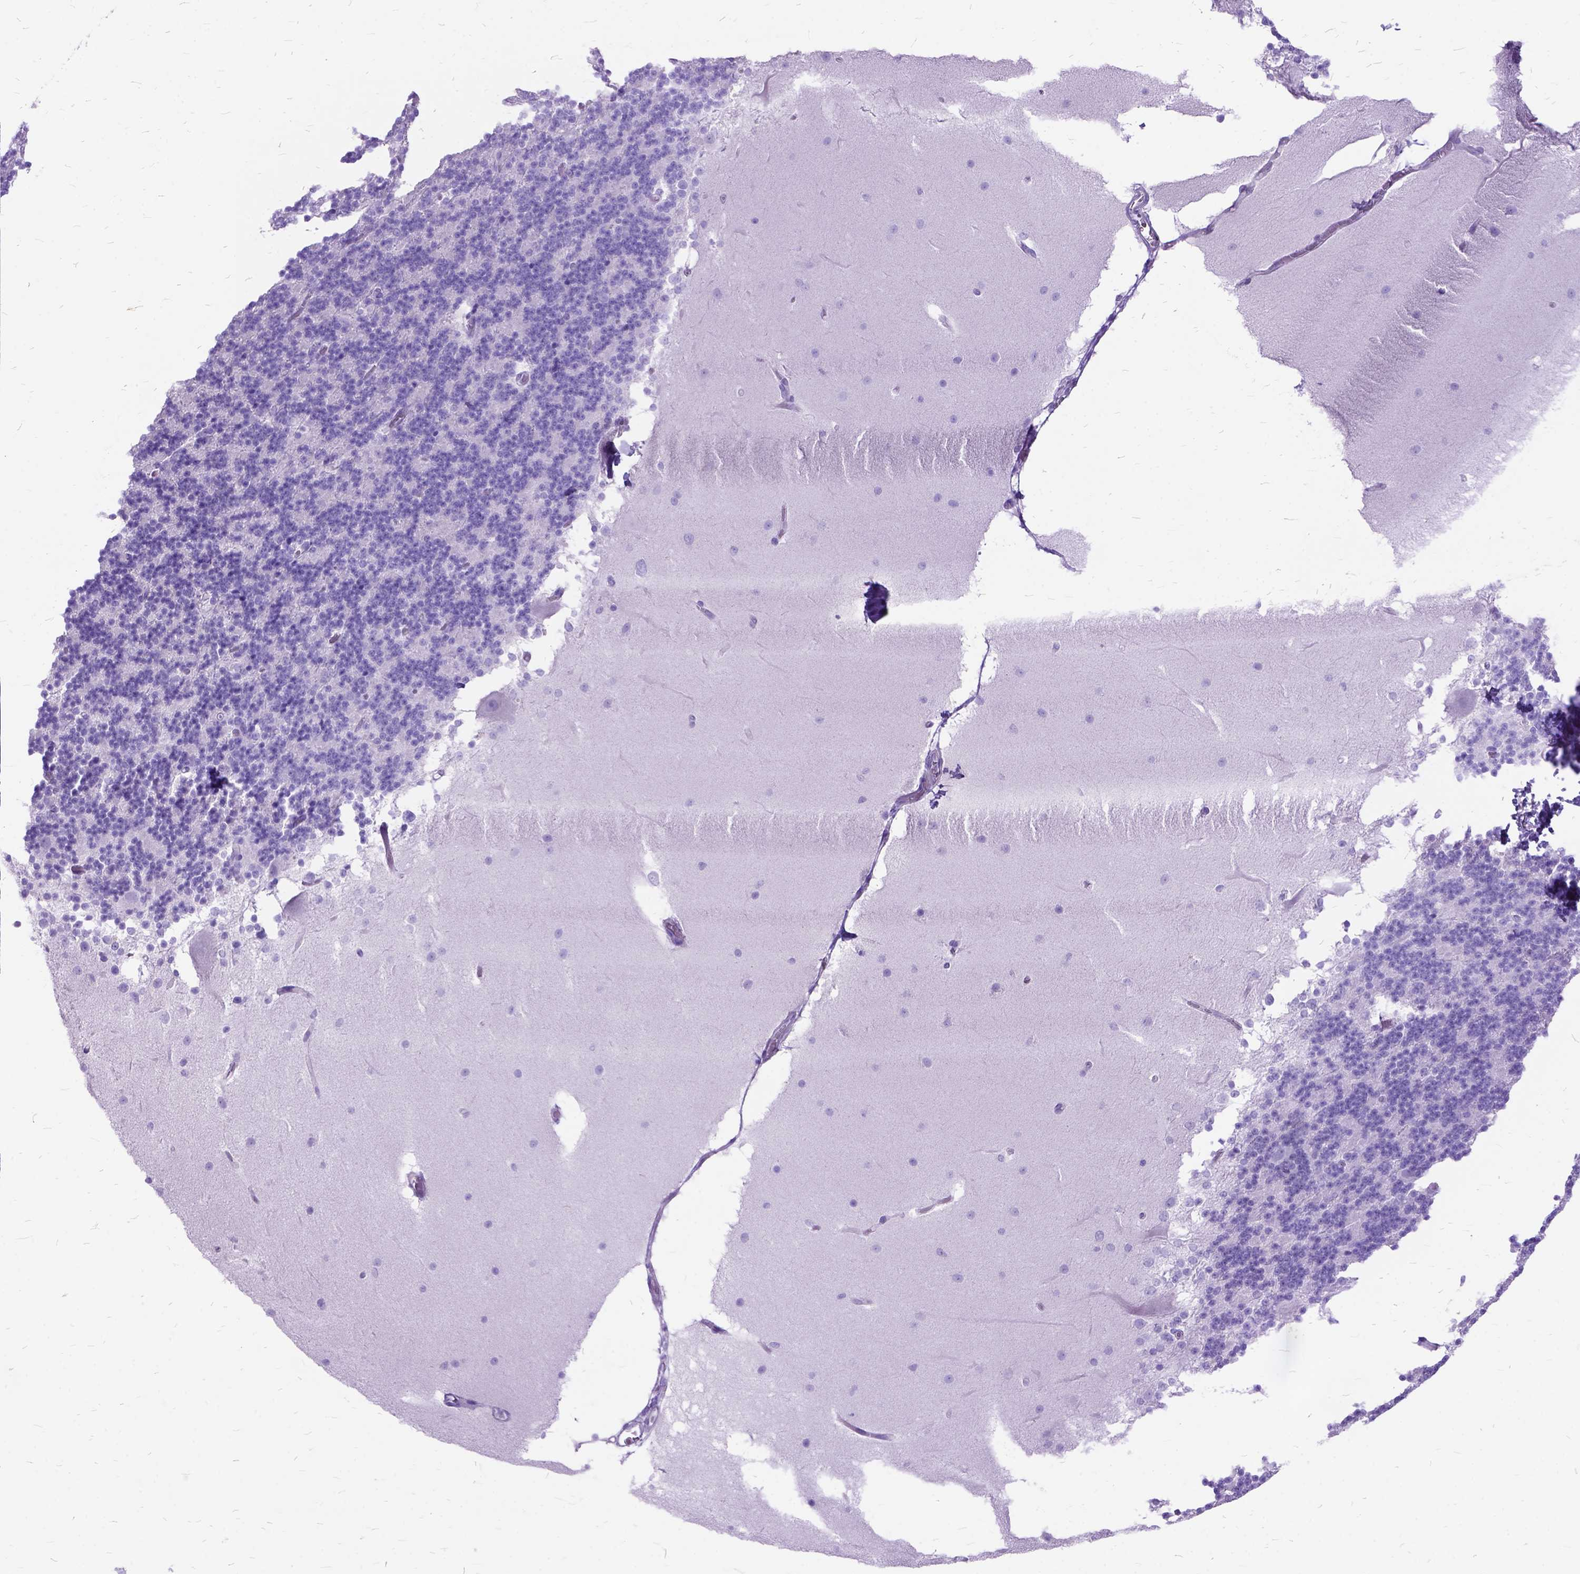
{"staining": {"intensity": "negative", "quantity": "none", "location": "none"}, "tissue": "cerebellum", "cell_type": "Cells in granular layer", "image_type": "normal", "snomed": [{"axis": "morphology", "description": "Normal tissue, NOS"}, {"axis": "topography", "description": "Cerebellum"}], "caption": "This is an immunohistochemistry histopathology image of unremarkable human cerebellum. There is no positivity in cells in granular layer.", "gene": "ARL9", "patient": {"sex": "female", "age": 19}}